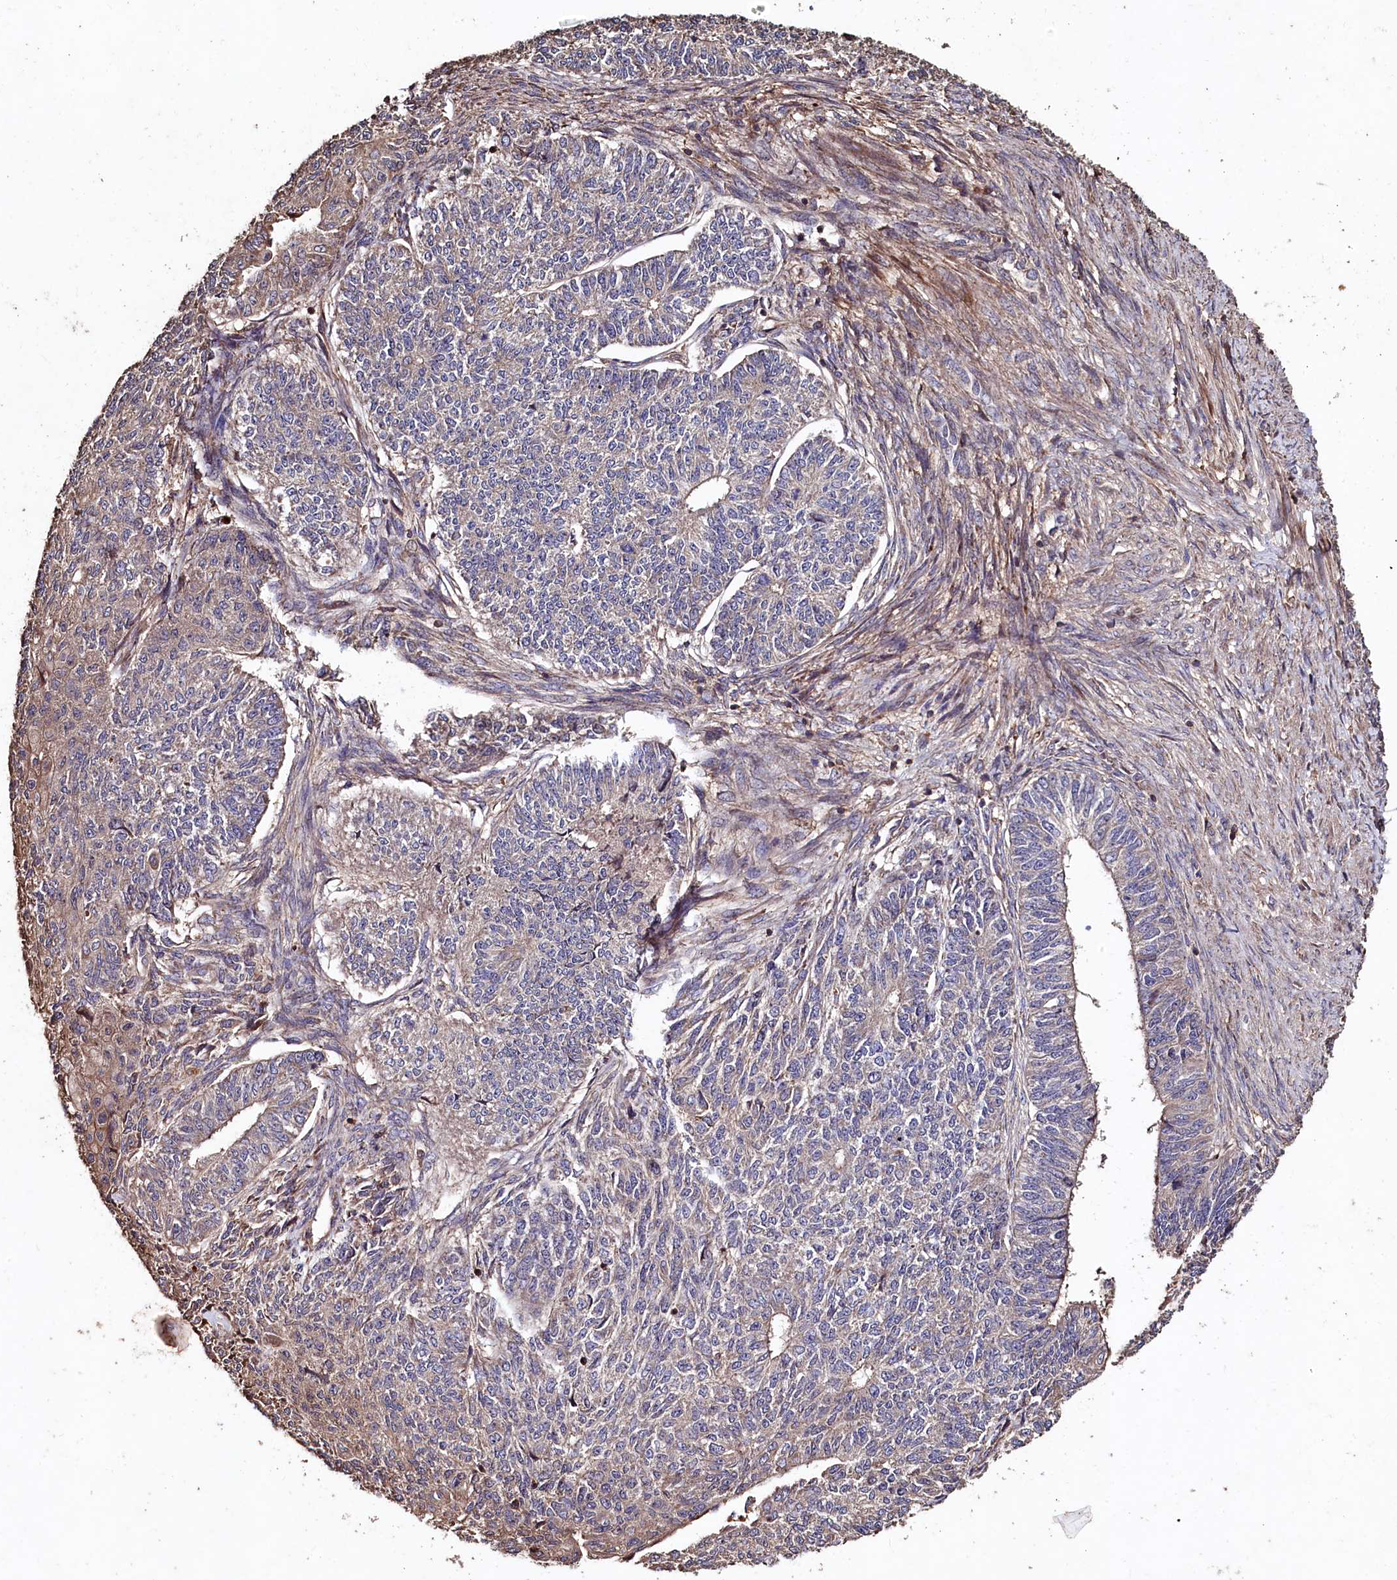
{"staining": {"intensity": "weak", "quantity": "<25%", "location": "cytoplasmic/membranous"}, "tissue": "endometrial cancer", "cell_type": "Tumor cells", "image_type": "cancer", "snomed": [{"axis": "morphology", "description": "Adenocarcinoma, NOS"}, {"axis": "topography", "description": "Endometrium"}], "caption": "This is an immunohistochemistry (IHC) image of human endometrial cancer. There is no positivity in tumor cells.", "gene": "TMEM98", "patient": {"sex": "female", "age": 32}}